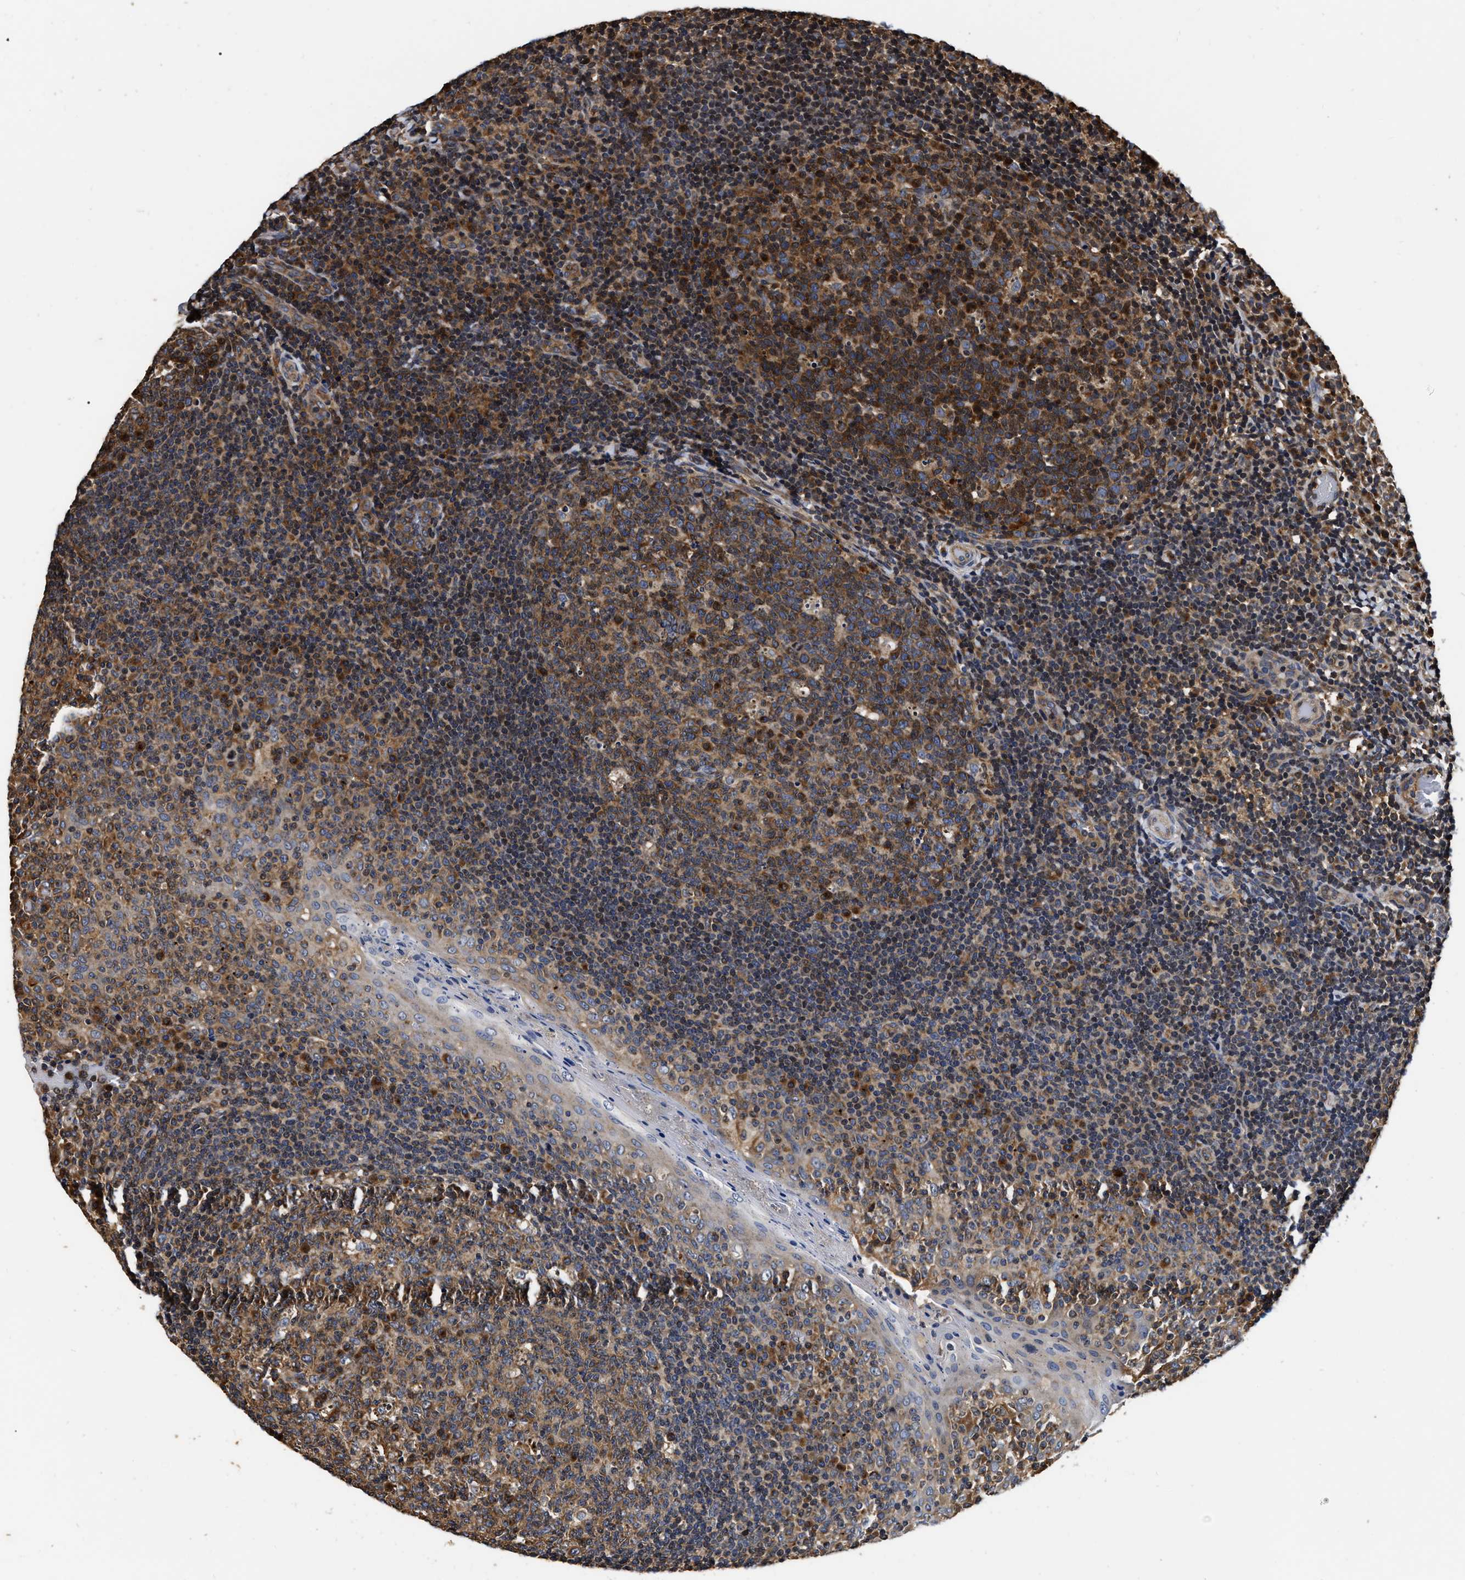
{"staining": {"intensity": "strong", "quantity": "25%-75%", "location": "cytoplasmic/membranous"}, "tissue": "tonsil", "cell_type": "Germinal center cells", "image_type": "normal", "snomed": [{"axis": "morphology", "description": "Normal tissue, NOS"}, {"axis": "topography", "description": "Tonsil"}], "caption": "Immunohistochemistry (IHC) micrograph of normal tonsil: tonsil stained using immunohistochemistry exhibits high levels of strong protein expression localized specifically in the cytoplasmic/membranous of germinal center cells, appearing as a cytoplasmic/membranous brown color.", "gene": "ABCG8", "patient": {"sex": "female", "age": 19}}